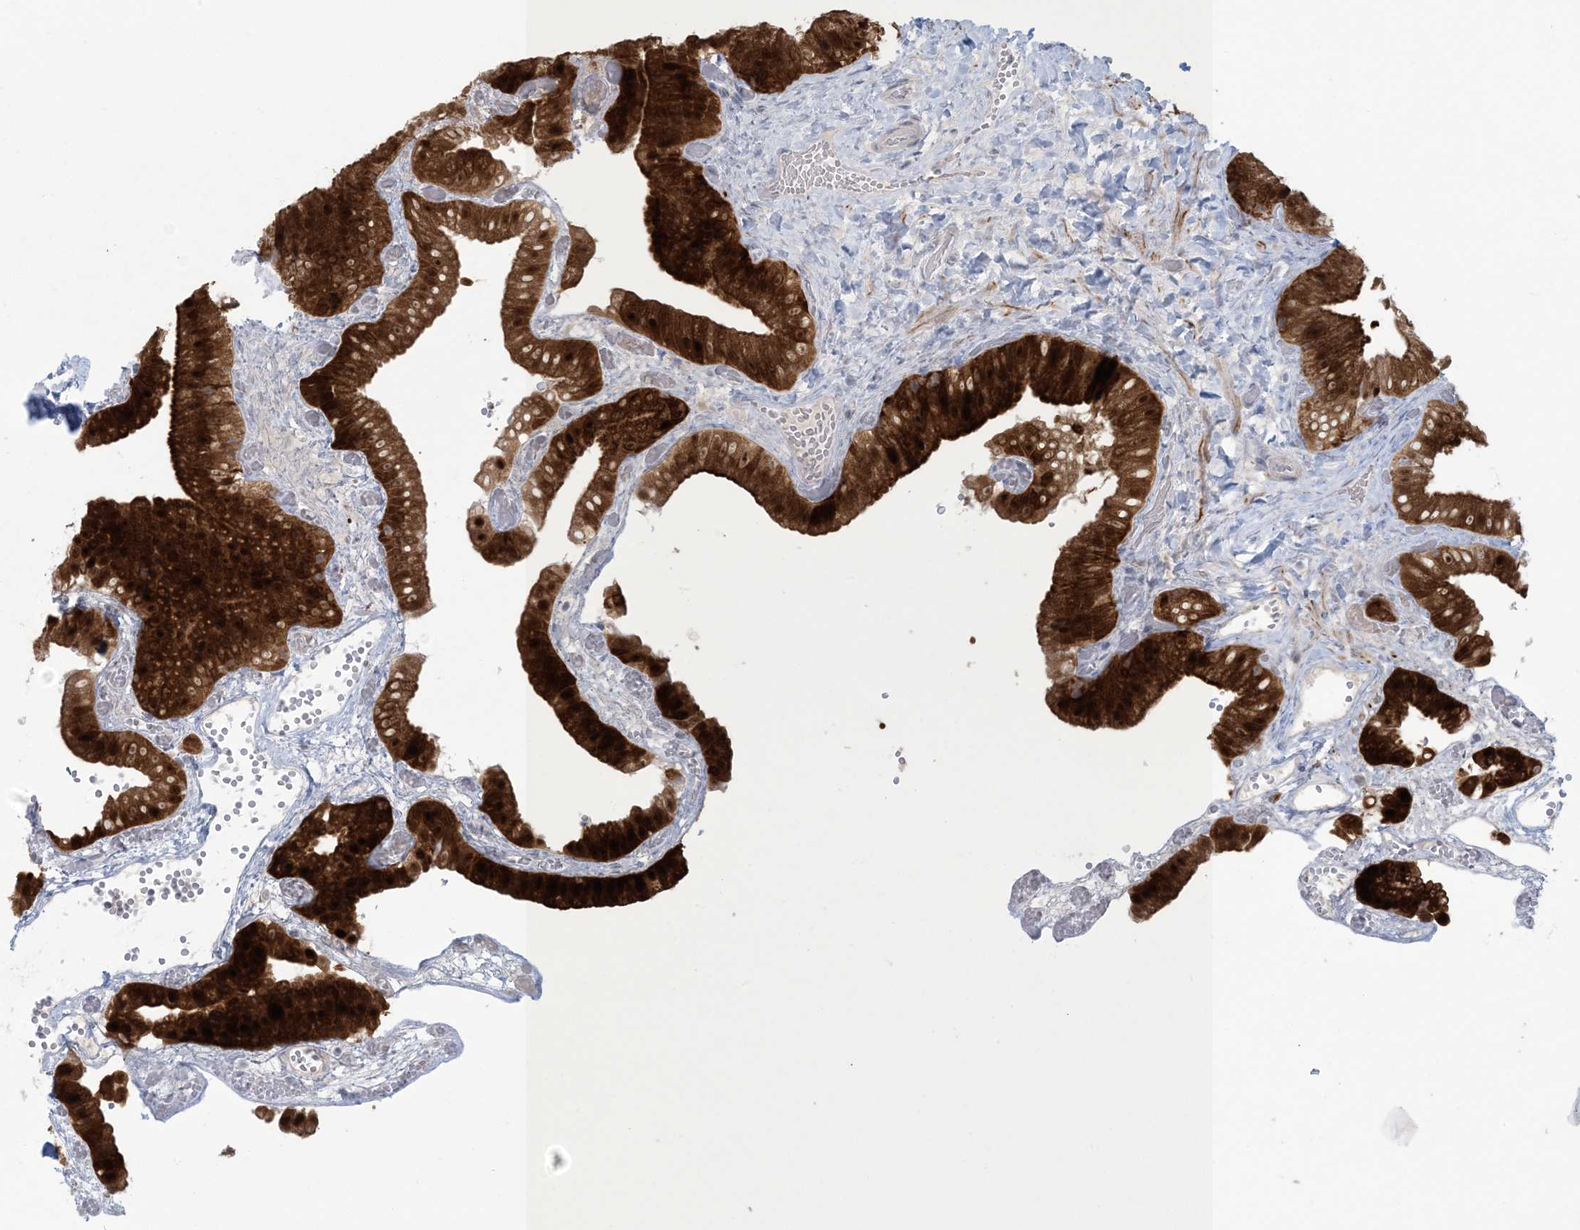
{"staining": {"intensity": "strong", "quantity": ">75%", "location": "cytoplasmic/membranous,nuclear"}, "tissue": "gallbladder", "cell_type": "Glandular cells", "image_type": "normal", "snomed": [{"axis": "morphology", "description": "Normal tissue, NOS"}, {"axis": "topography", "description": "Gallbladder"}], "caption": "This micrograph displays immunohistochemistry staining of benign gallbladder, with high strong cytoplasmic/membranous,nuclear expression in about >75% of glandular cells.", "gene": "NRBP2", "patient": {"sex": "female", "age": 64}}